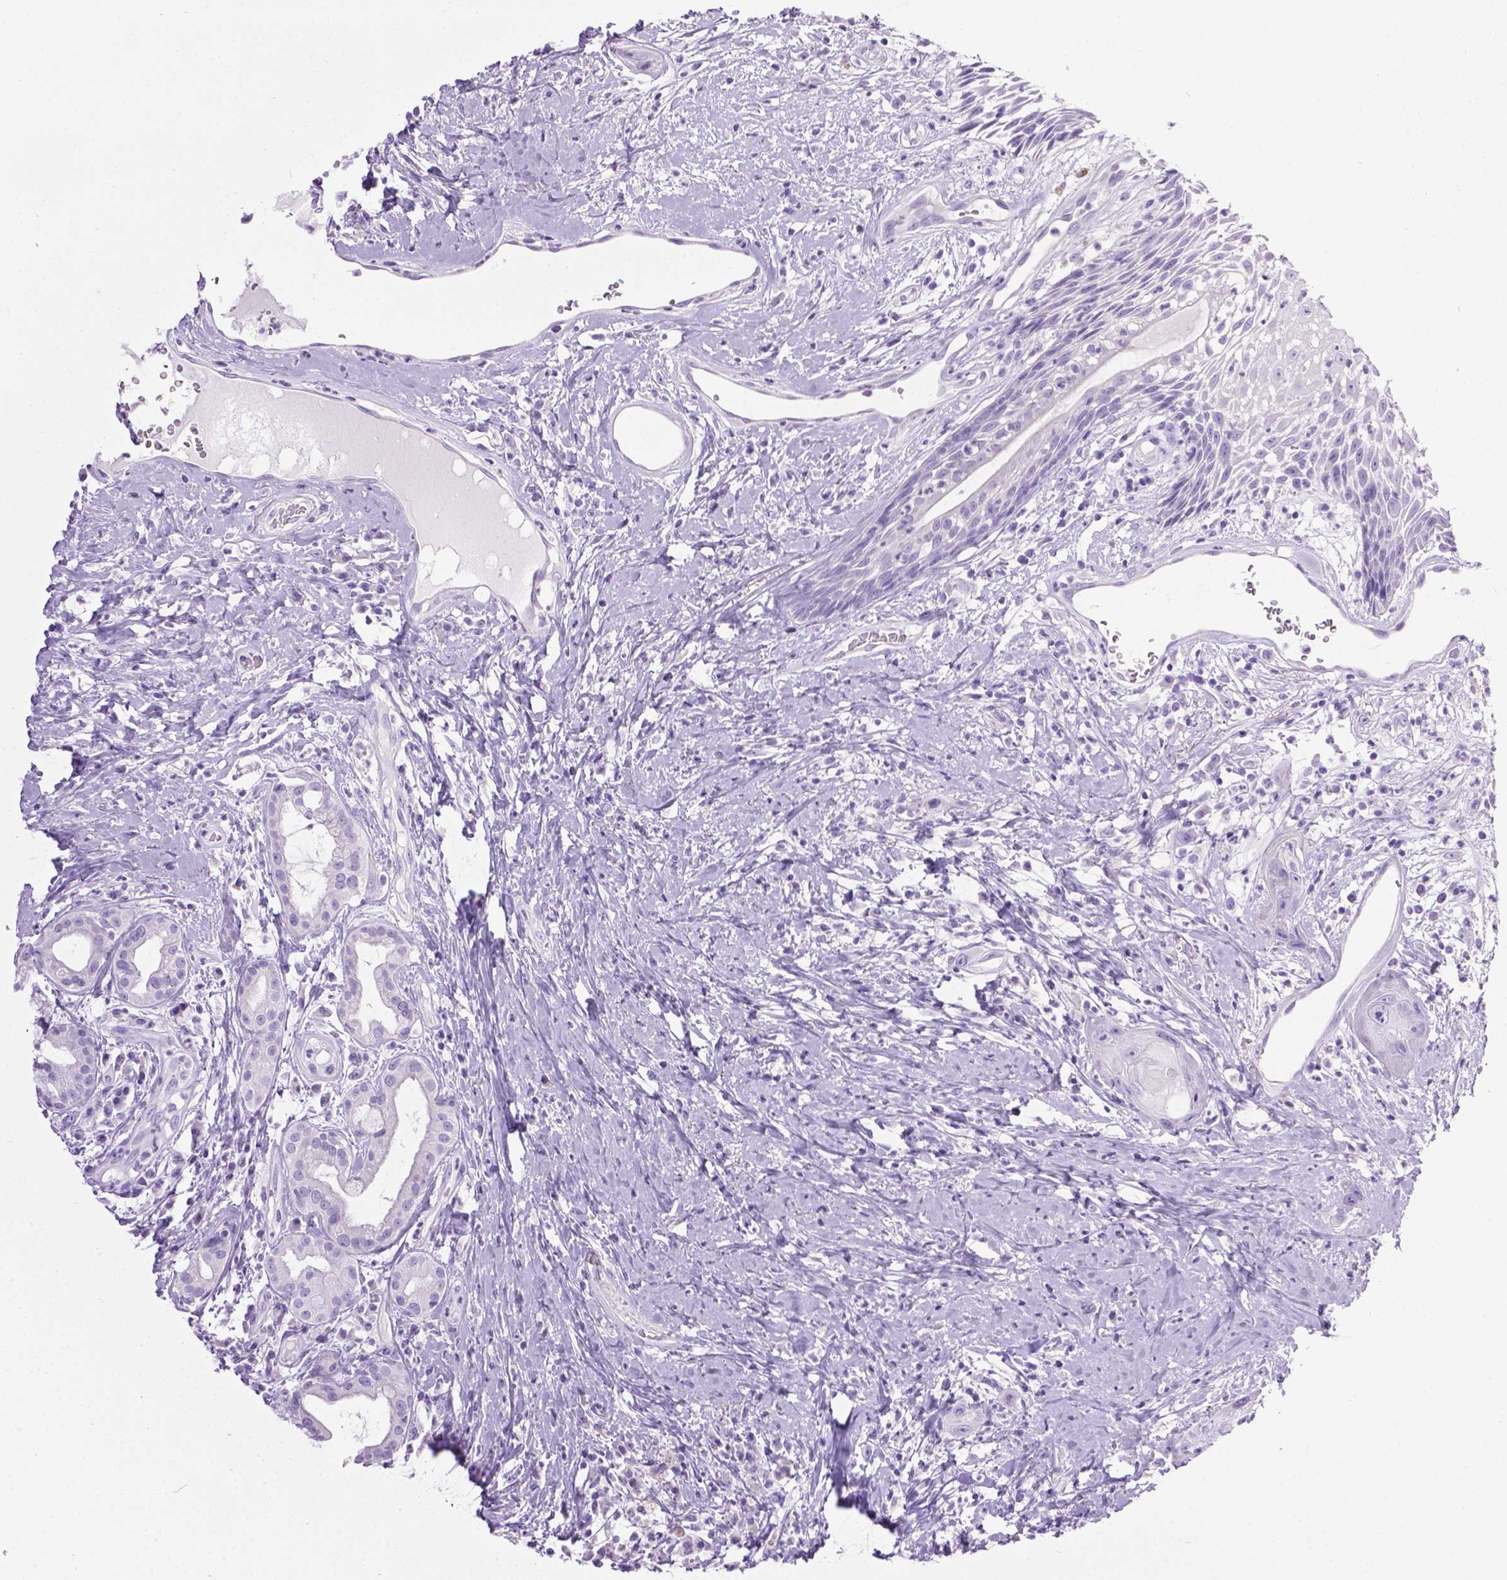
{"staining": {"intensity": "negative", "quantity": "none", "location": "none"}, "tissue": "head and neck cancer", "cell_type": "Tumor cells", "image_type": "cancer", "snomed": [{"axis": "morphology", "description": "Squamous cell carcinoma, NOS"}, {"axis": "topography", "description": "Head-Neck"}], "caption": "A high-resolution photomicrograph shows immunohistochemistry staining of head and neck squamous cell carcinoma, which shows no significant expression in tumor cells. The staining was performed using DAB to visualize the protein expression in brown, while the nuclei were stained in blue with hematoxylin (Magnification: 20x).", "gene": "LELP1", "patient": {"sex": "male", "age": 57}}